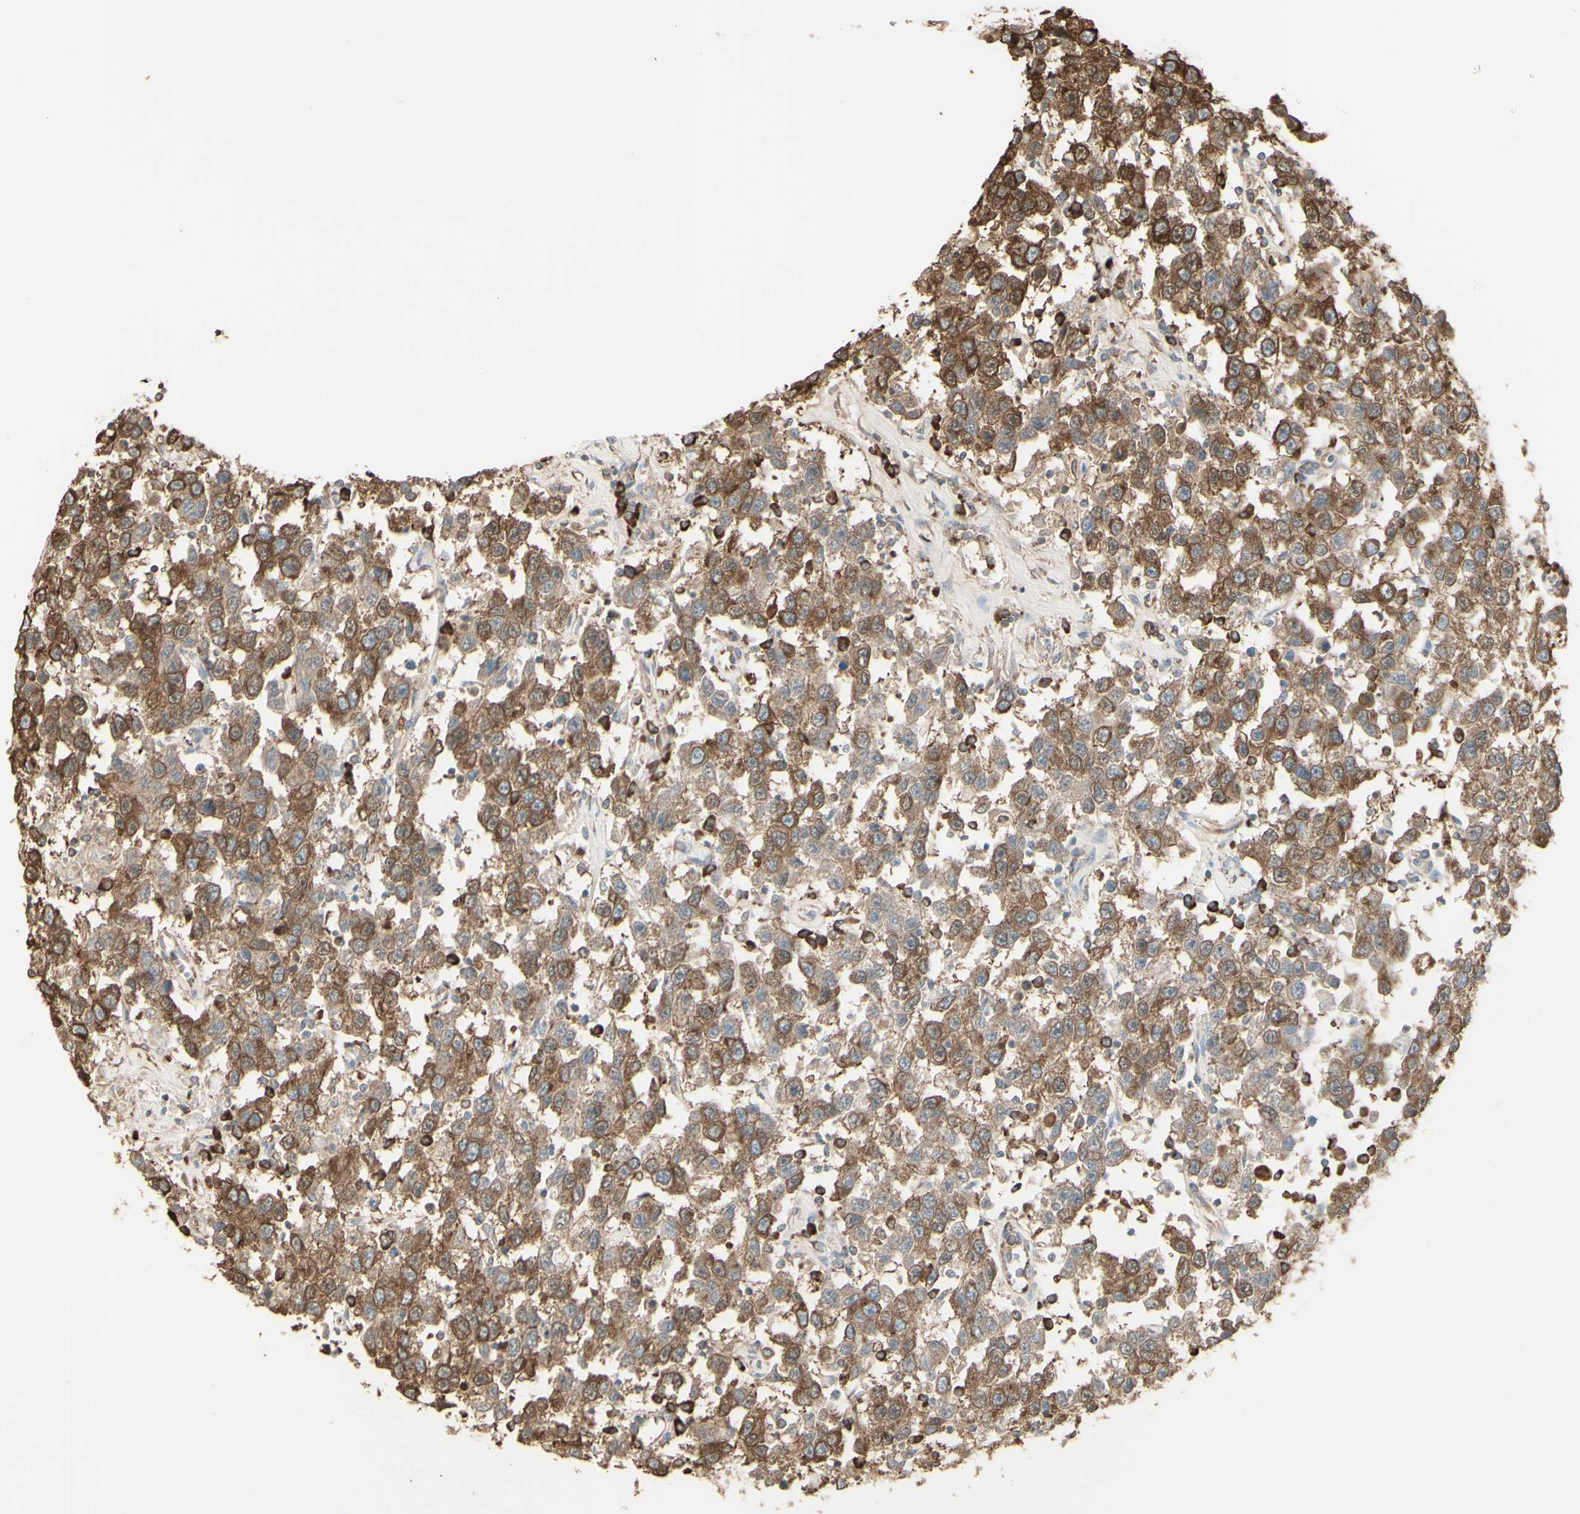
{"staining": {"intensity": "moderate", "quantity": ">75%", "location": "cytoplasmic/membranous"}, "tissue": "testis cancer", "cell_type": "Tumor cells", "image_type": "cancer", "snomed": [{"axis": "morphology", "description": "Seminoma, NOS"}, {"axis": "topography", "description": "Testis"}], "caption": "This photomicrograph reveals immunohistochemistry staining of testis seminoma, with medium moderate cytoplasmic/membranous positivity in about >75% of tumor cells.", "gene": "EEF1B2", "patient": {"sex": "male", "age": 41}}